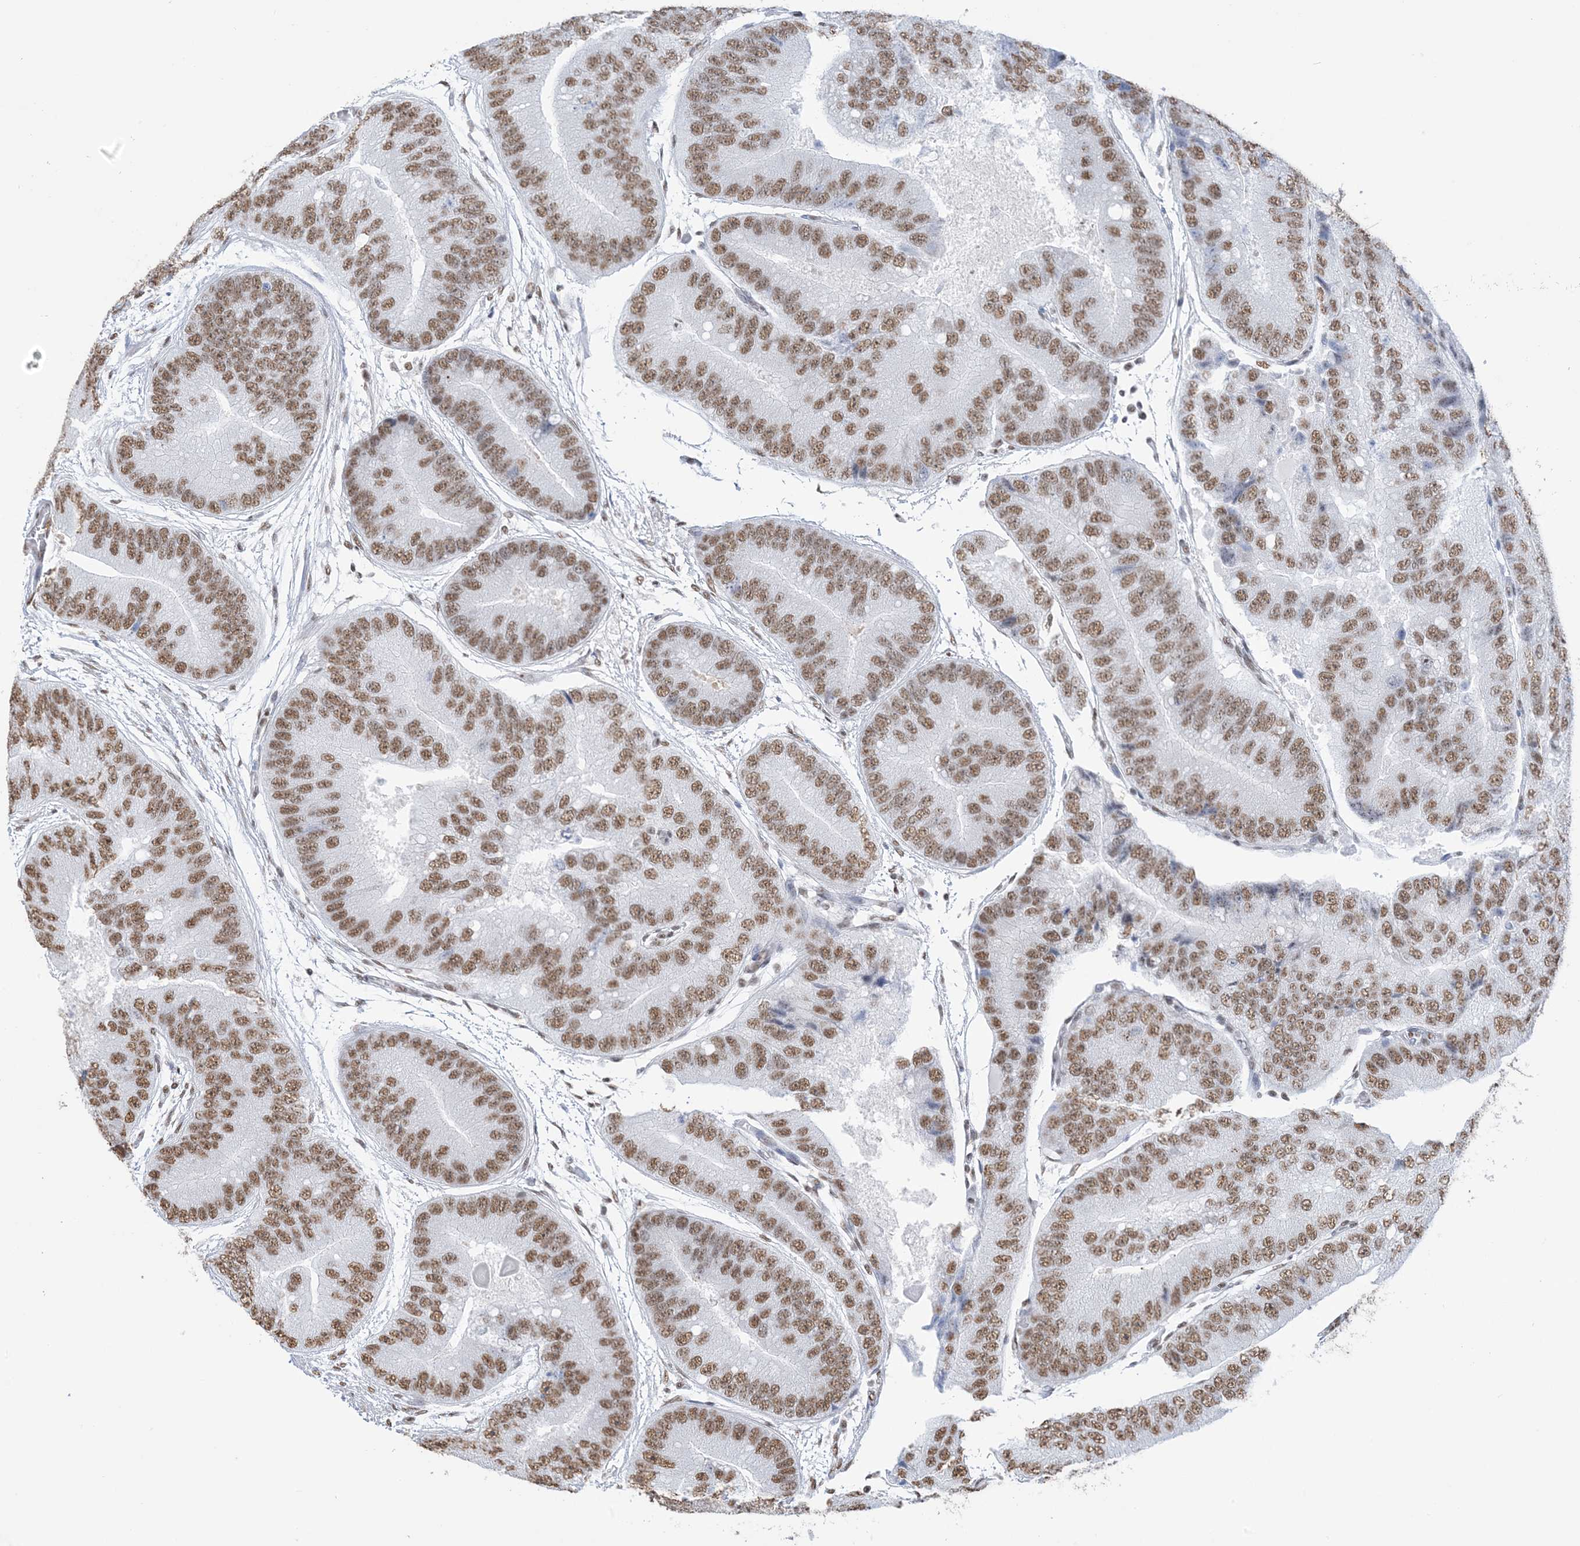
{"staining": {"intensity": "moderate", "quantity": ">75%", "location": "nuclear"}, "tissue": "prostate cancer", "cell_type": "Tumor cells", "image_type": "cancer", "snomed": [{"axis": "morphology", "description": "Adenocarcinoma, High grade"}, {"axis": "topography", "description": "Prostate"}], "caption": "DAB (3,3'-diaminobenzidine) immunohistochemical staining of human prostate cancer demonstrates moderate nuclear protein expression in approximately >75% of tumor cells. (DAB IHC with brightfield microscopy, high magnification).", "gene": "ZNF792", "patient": {"sex": "male", "age": 70}}